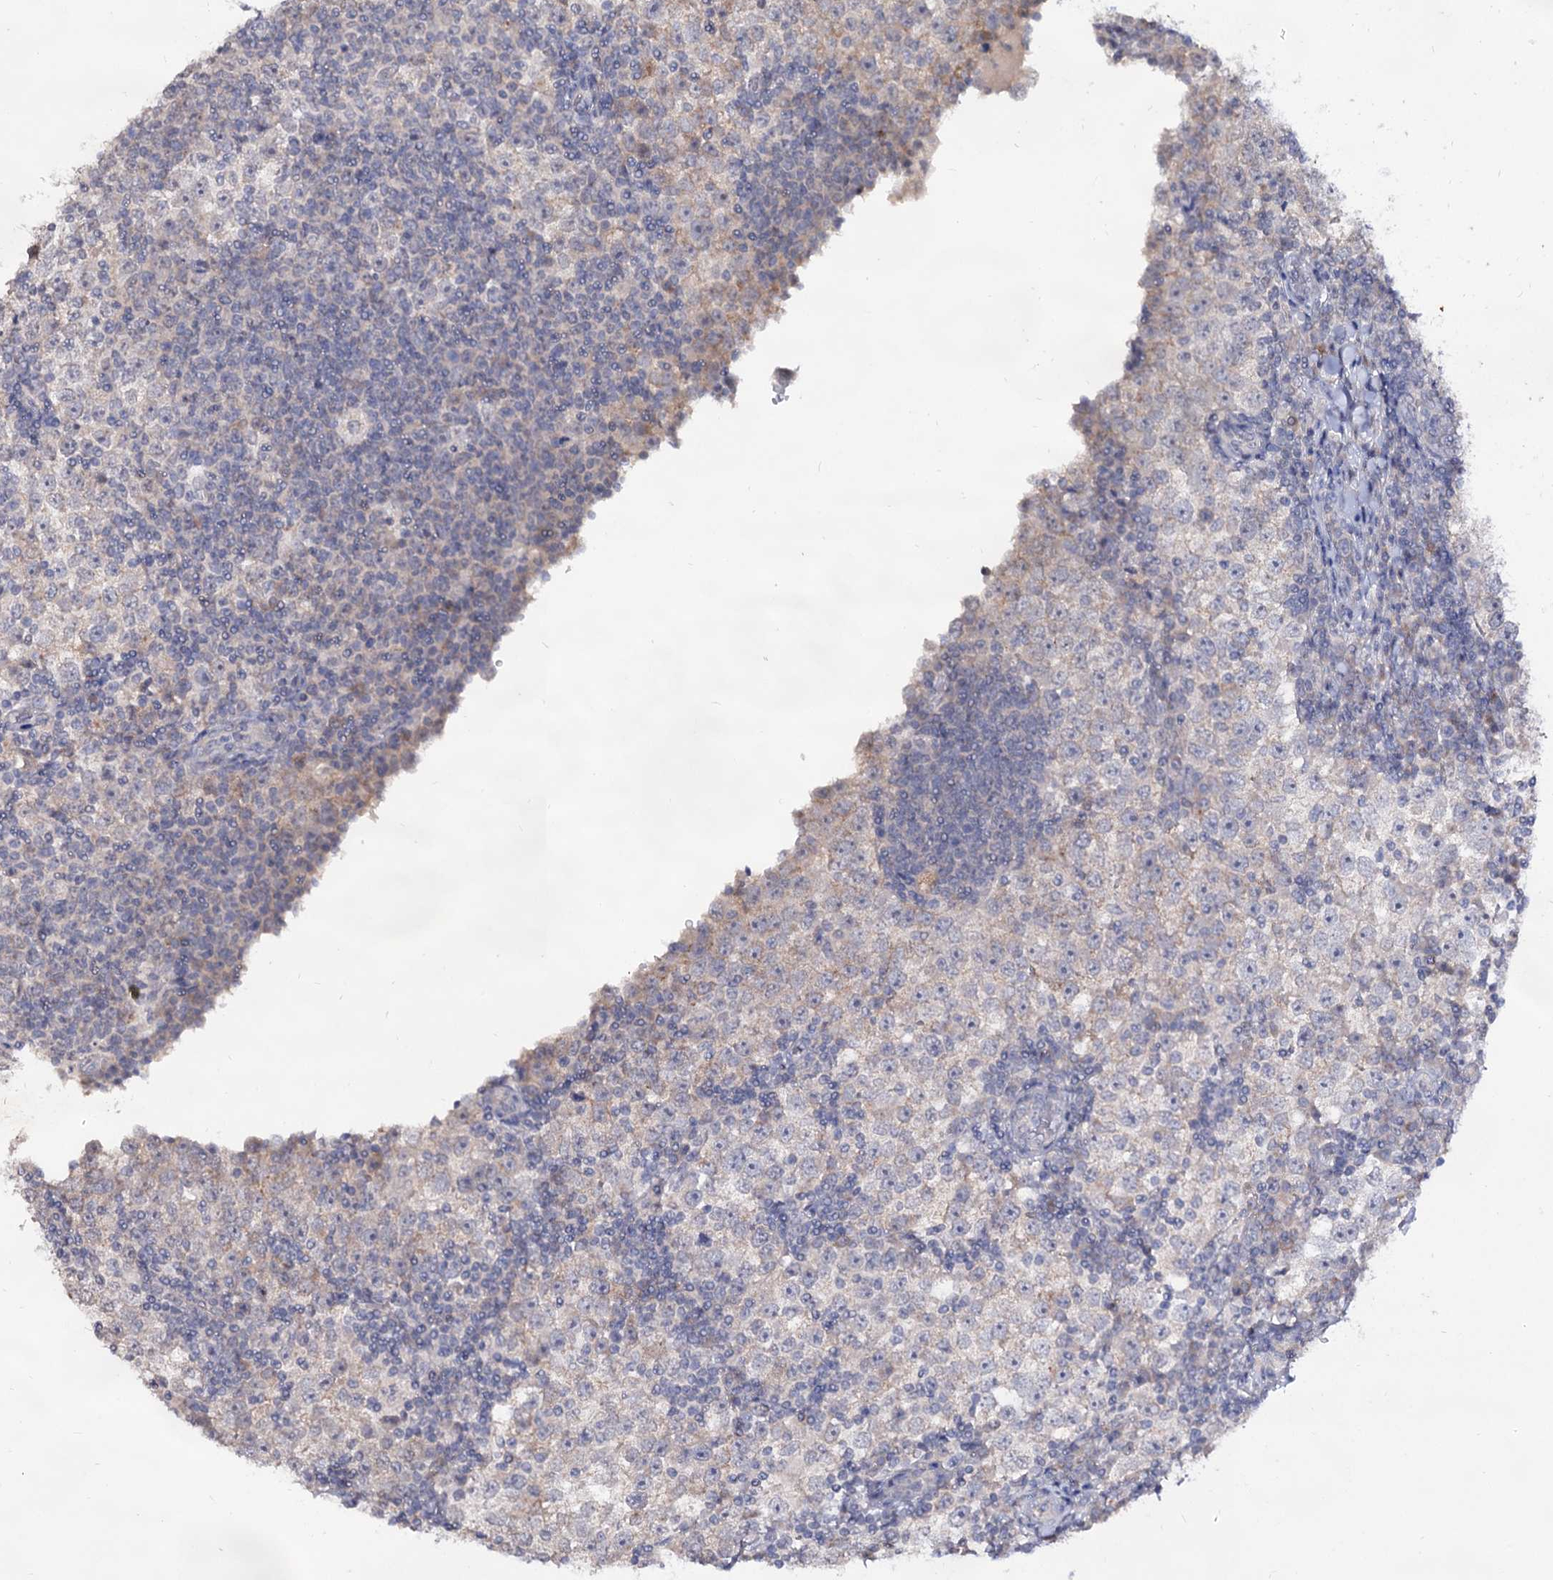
{"staining": {"intensity": "negative", "quantity": "none", "location": "none"}, "tissue": "testis cancer", "cell_type": "Tumor cells", "image_type": "cancer", "snomed": [{"axis": "morphology", "description": "Seminoma, NOS"}, {"axis": "topography", "description": "Testis"}], "caption": "Immunohistochemical staining of testis cancer (seminoma) reveals no significant expression in tumor cells.", "gene": "ARFIP2", "patient": {"sex": "male", "age": 65}}